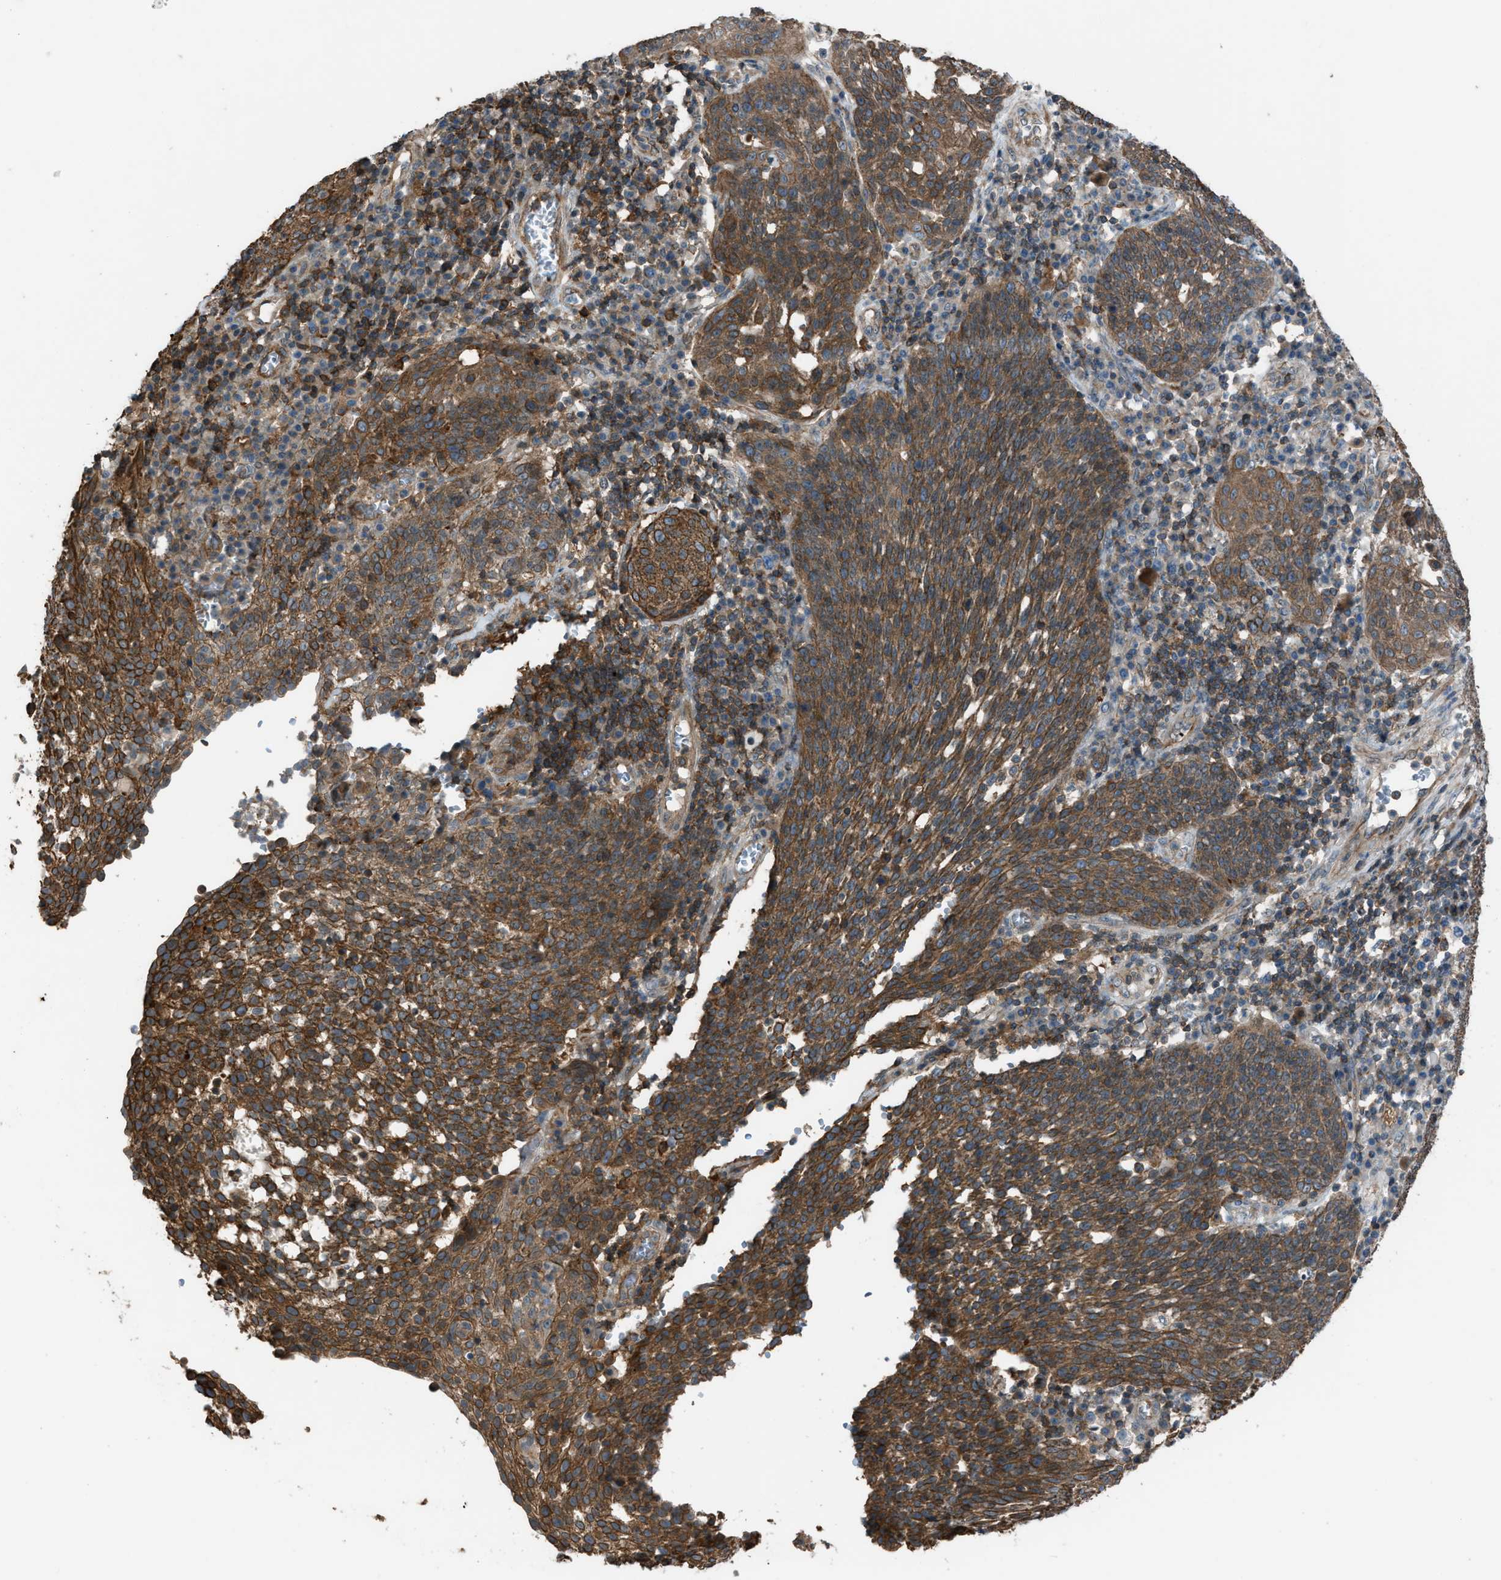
{"staining": {"intensity": "strong", "quantity": ">75%", "location": "cytoplasmic/membranous"}, "tissue": "cervical cancer", "cell_type": "Tumor cells", "image_type": "cancer", "snomed": [{"axis": "morphology", "description": "Squamous cell carcinoma, NOS"}, {"axis": "topography", "description": "Cervix"}], "caption": "The immunohistochemical stain highlights strong cytoplasmic/membranous positivity in tumor cells of cervical squamous cell carcinoma tissue. The protein is stained brown, and the nuclei are stained in blue (DAB (3,3'-diaminobenzidine) IHC with brightfield microscopy, high magnification).", "gene": "DYRK1A", "patient": {"sex": "female", "age": 34}}